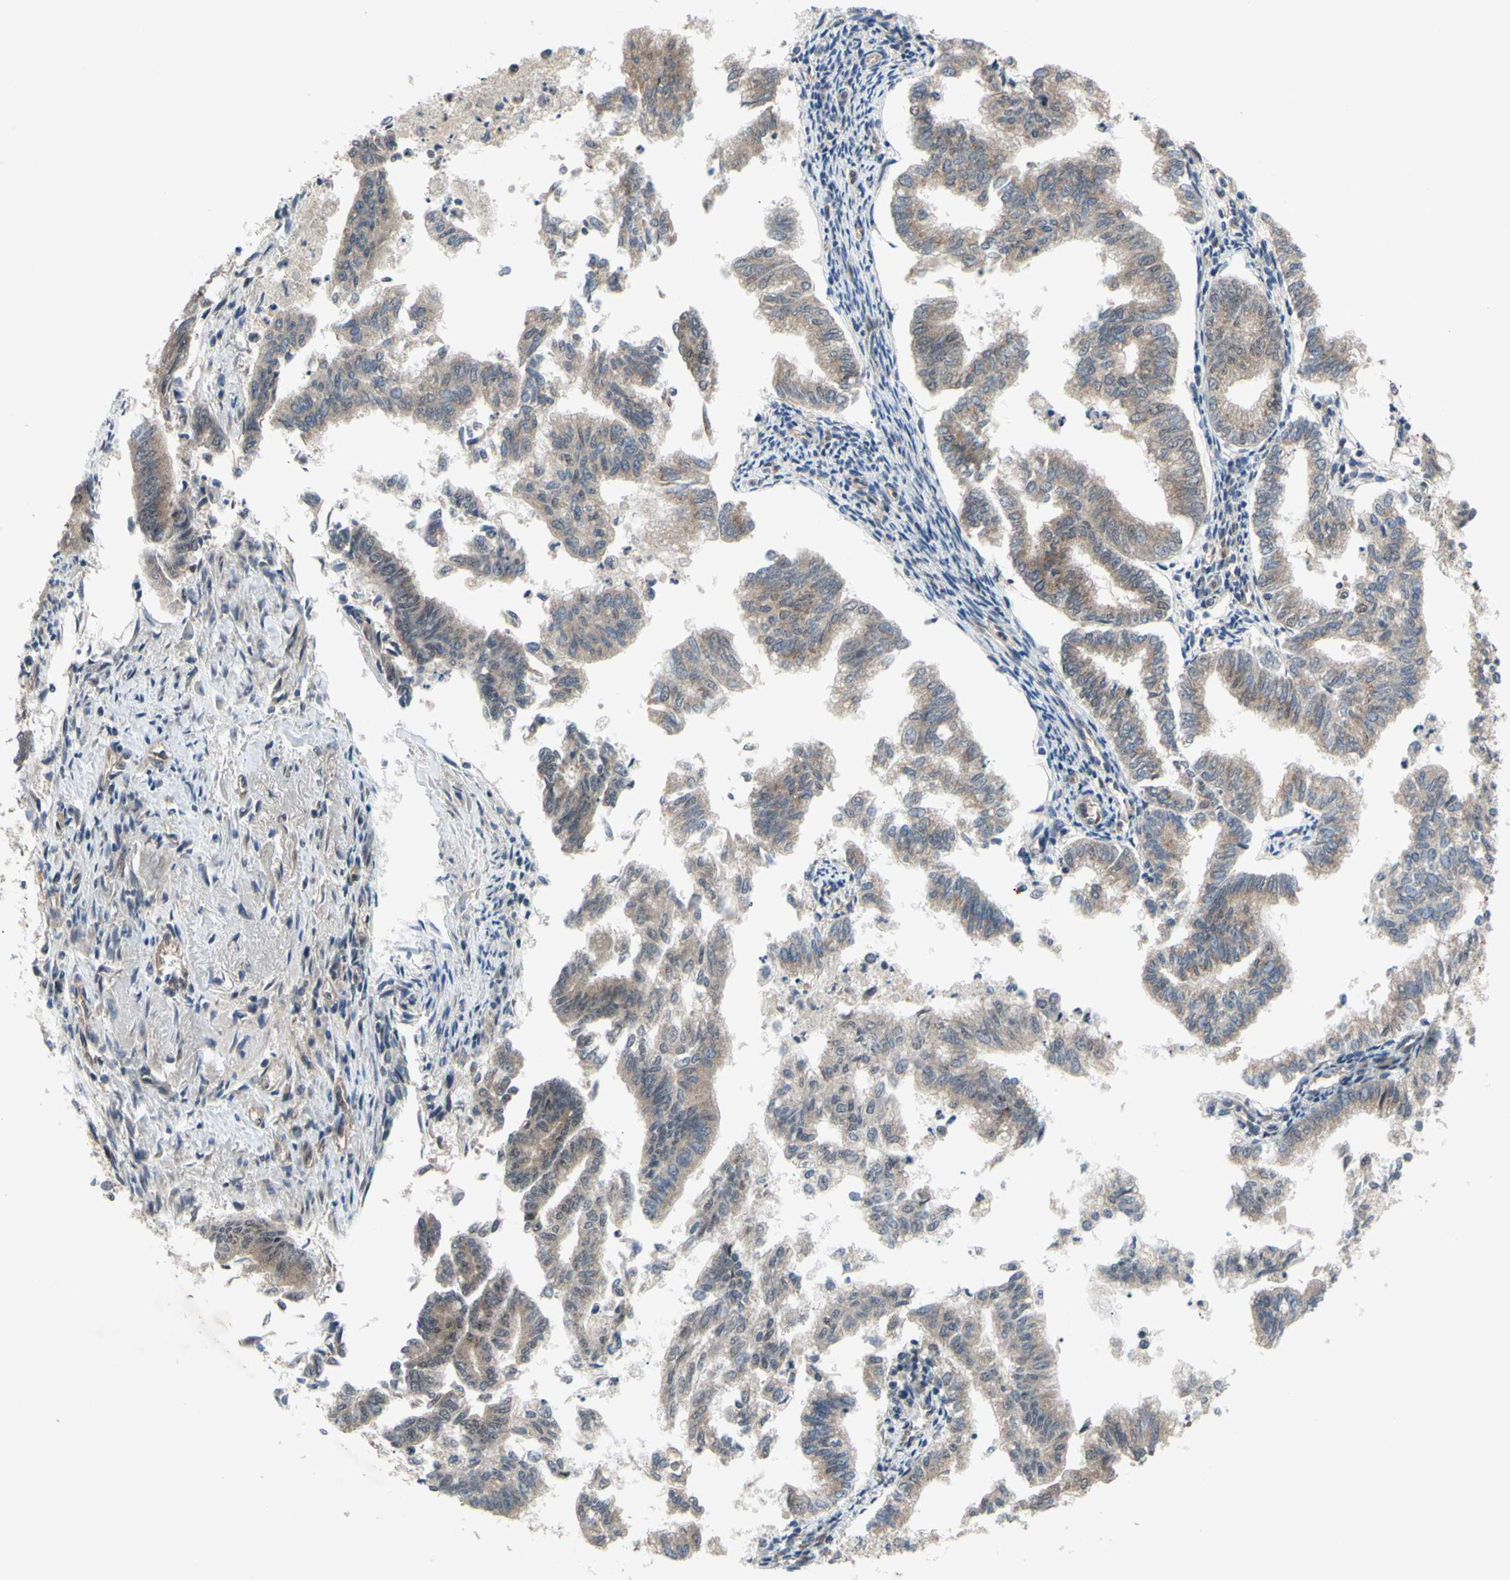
{"staining": {"intensity": "weak", "quantity": ">75%", "location": "cytoplasmic/membranous"}, "tissue": "endometrial cancer", "cell_type": "Tumor cells", "image_type": "cancer", "snomed": [{"axis": "morphology", "description": "Necrosis, NOS"}, {"axis": "morphology", "description": "Adenocarcinoma, NOS"}, {"axis": "topography", "description": "Endometrium"}], "caption": "Immunohistochemical staining of endometrial cancer shows low levels of weak cytoplasmic/membranous expression in about >75% of tumor cells.", "gene": "TRDMT1", "patient": {"sex": "female", "age": 79}}